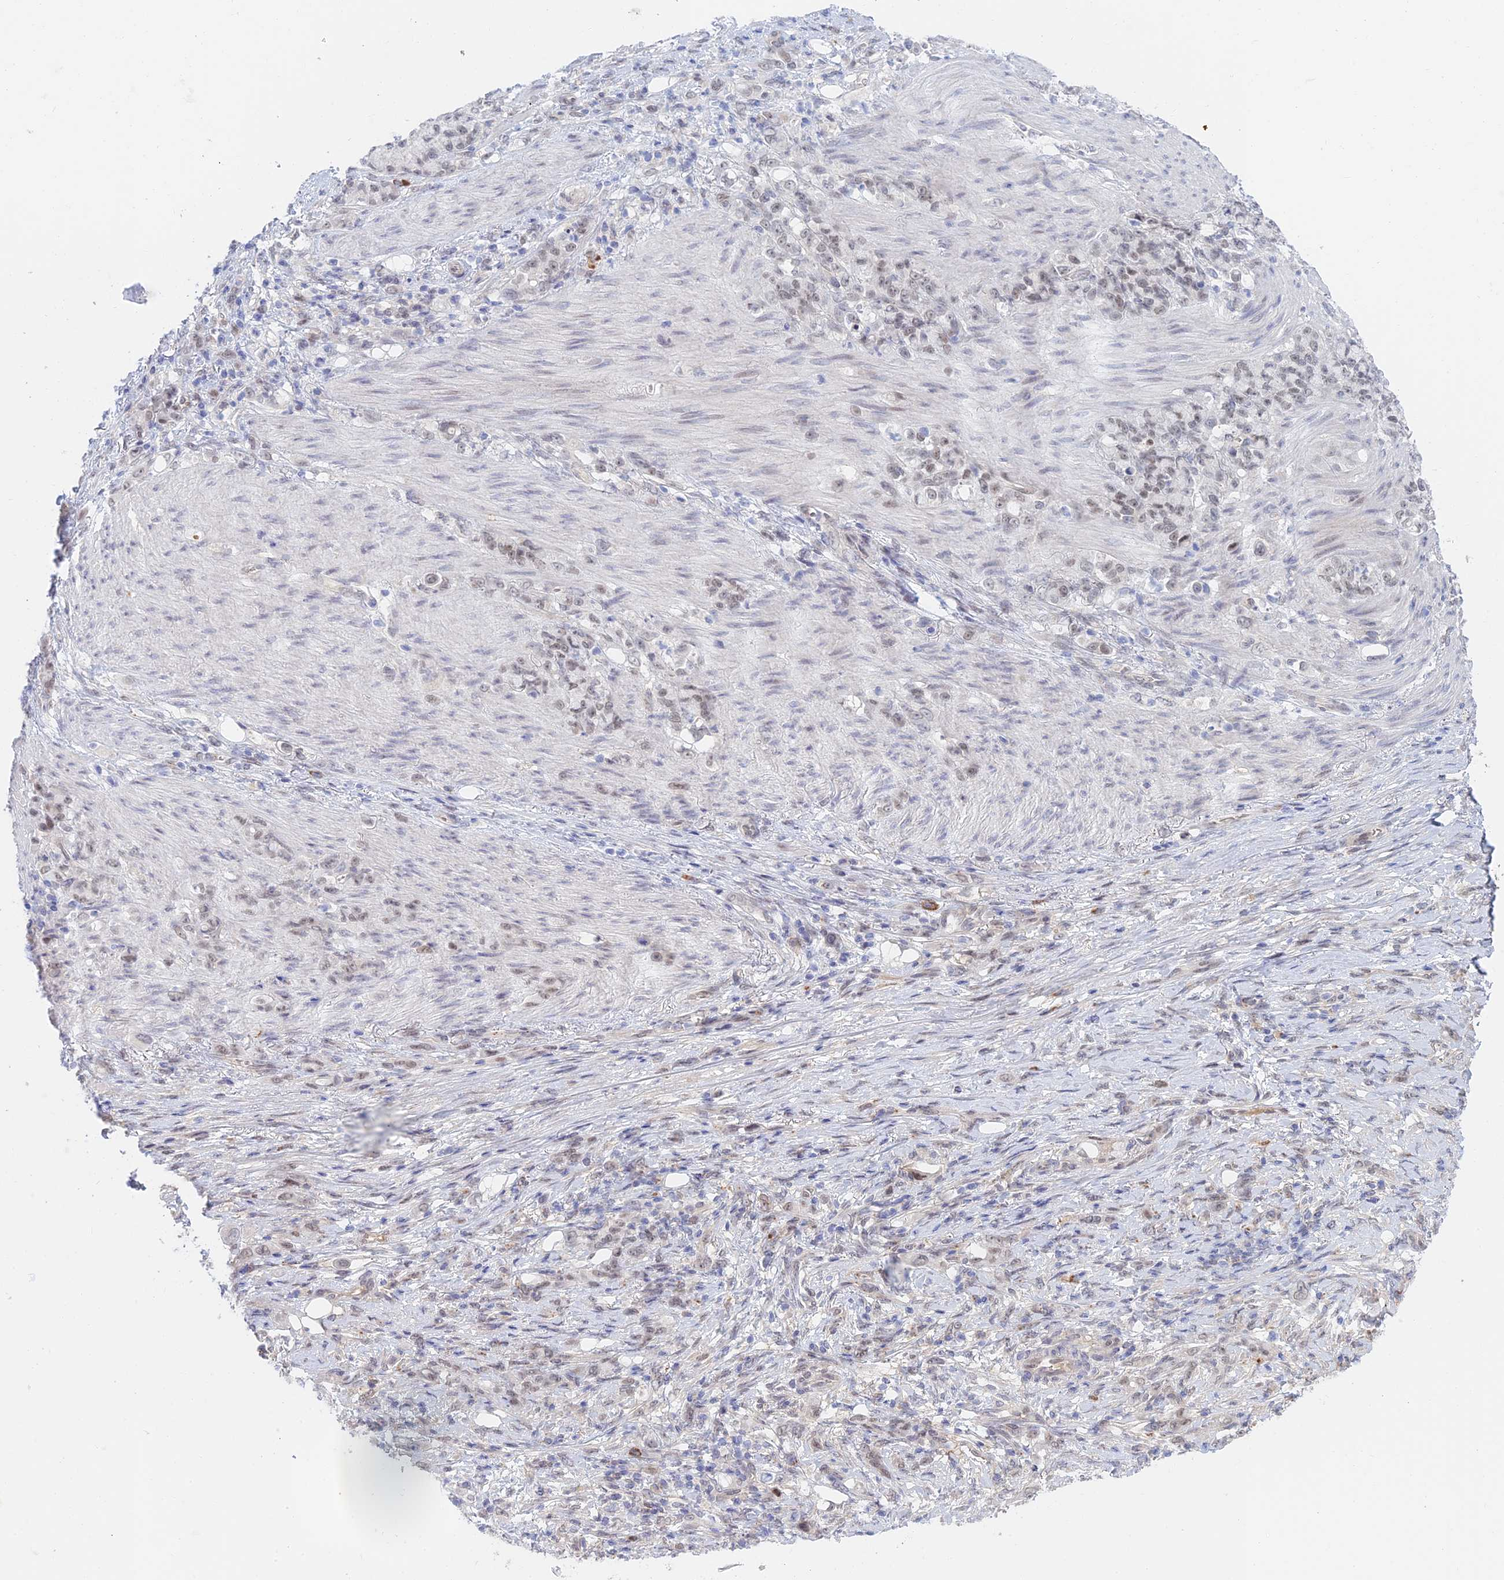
{"staining": {"intensity": "weak", "quantity": "25%-75%", "location": "nuclear"}, "tissue": "stomach cancer", "cell_type": "Tumor cells", "image_type": "cancer", "snomed": [{"axis": "morphology", "description": "Adenocarcinoma, NOS"}, {"axis": "topography", "description": "Stomach"}], "caption": "High-magnification brightfield microscopy of adenocarcinoma (stomach) stained with DAB (brown) and counterstained with hematoxylin (blue). tumor cells exhibit weak nuclear expression is seen in about25%-75% of cells. (Stains: DAB (3,3'-diaminobenzidine) in brown, nuclei in blue, Microscopy: brightfield microscopy at high magnification).", "gene": "ZUP1", "patient": {"sex": "female", "age": 79}}